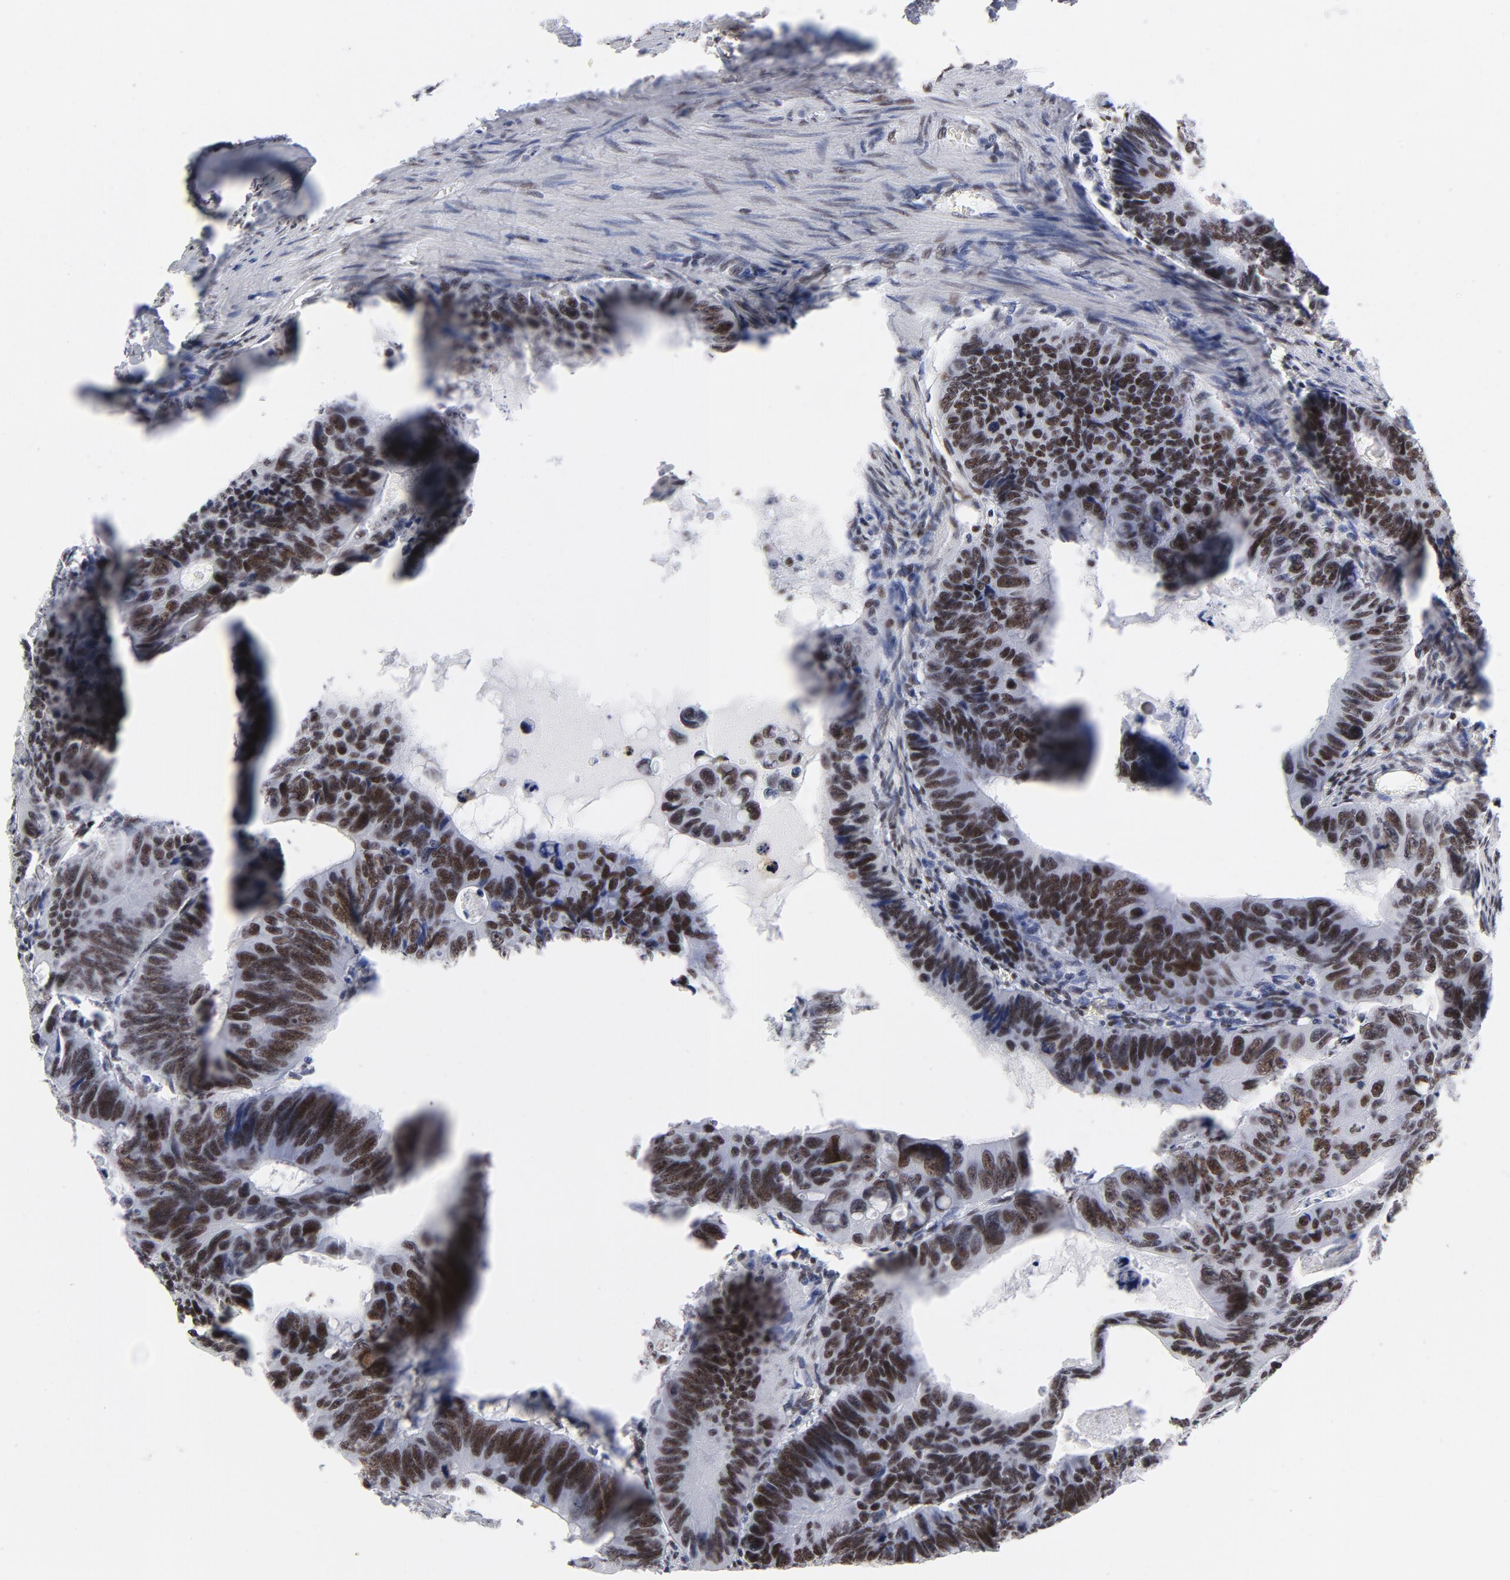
{"staining": {"intensity": "moderate", "quantity": ">75%", "location": "nuclear"}, "tissue": "colorectal cancer", "cell_type": "Tumor cells", "image_type": "cancer", "snomed": [{"axis": "morphology", "description": "Adenocarcinoma, NOS"}, {"axis": "topography", "description": "Colon"}], "caption": "Protein expression by IHC demonstrates moderate nuclear staining in approximately >75% of tumor cells in adenocarcinoma (colorectal).", "gene": "ATF2", "patient": {"sex": "female", "age": 55}}